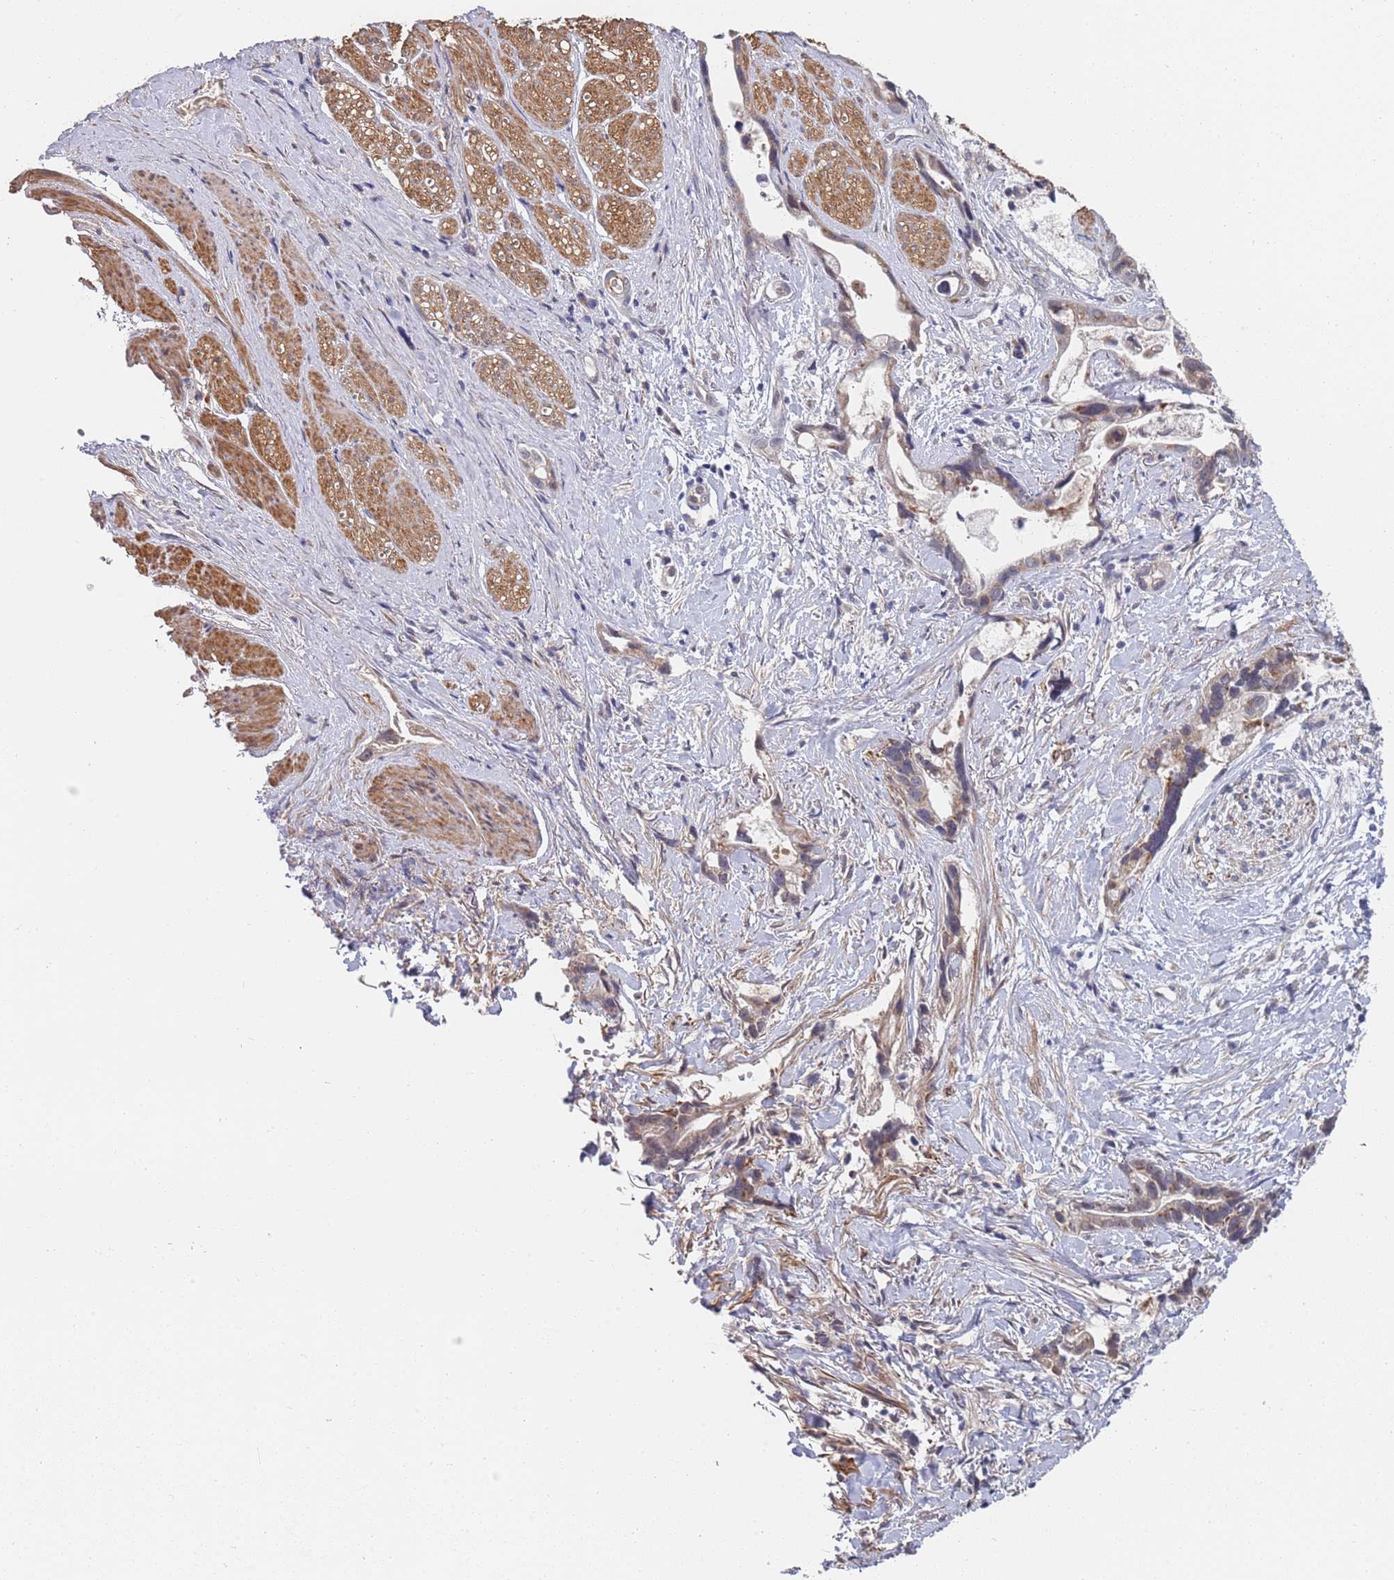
{"staining": {"intensity": "weak", "quantity": "<25%", "location": "cytoplasmic/membranous"}, "tissue": "stomach cancer", "cell_type": "Tumor cells", "image_type": "cancer", "snomed": [{"axis": "morphology", "description": "Adenocarcinoma, NOS"}, {"axis": "topography", "description": "Stomach"}], "caption": "Tumor cells are negative for protein expression in human stomach cancer (adenocarcinoma).", "gene": "B4GALT4", "patient": {"sex": "male", "age": 55}}